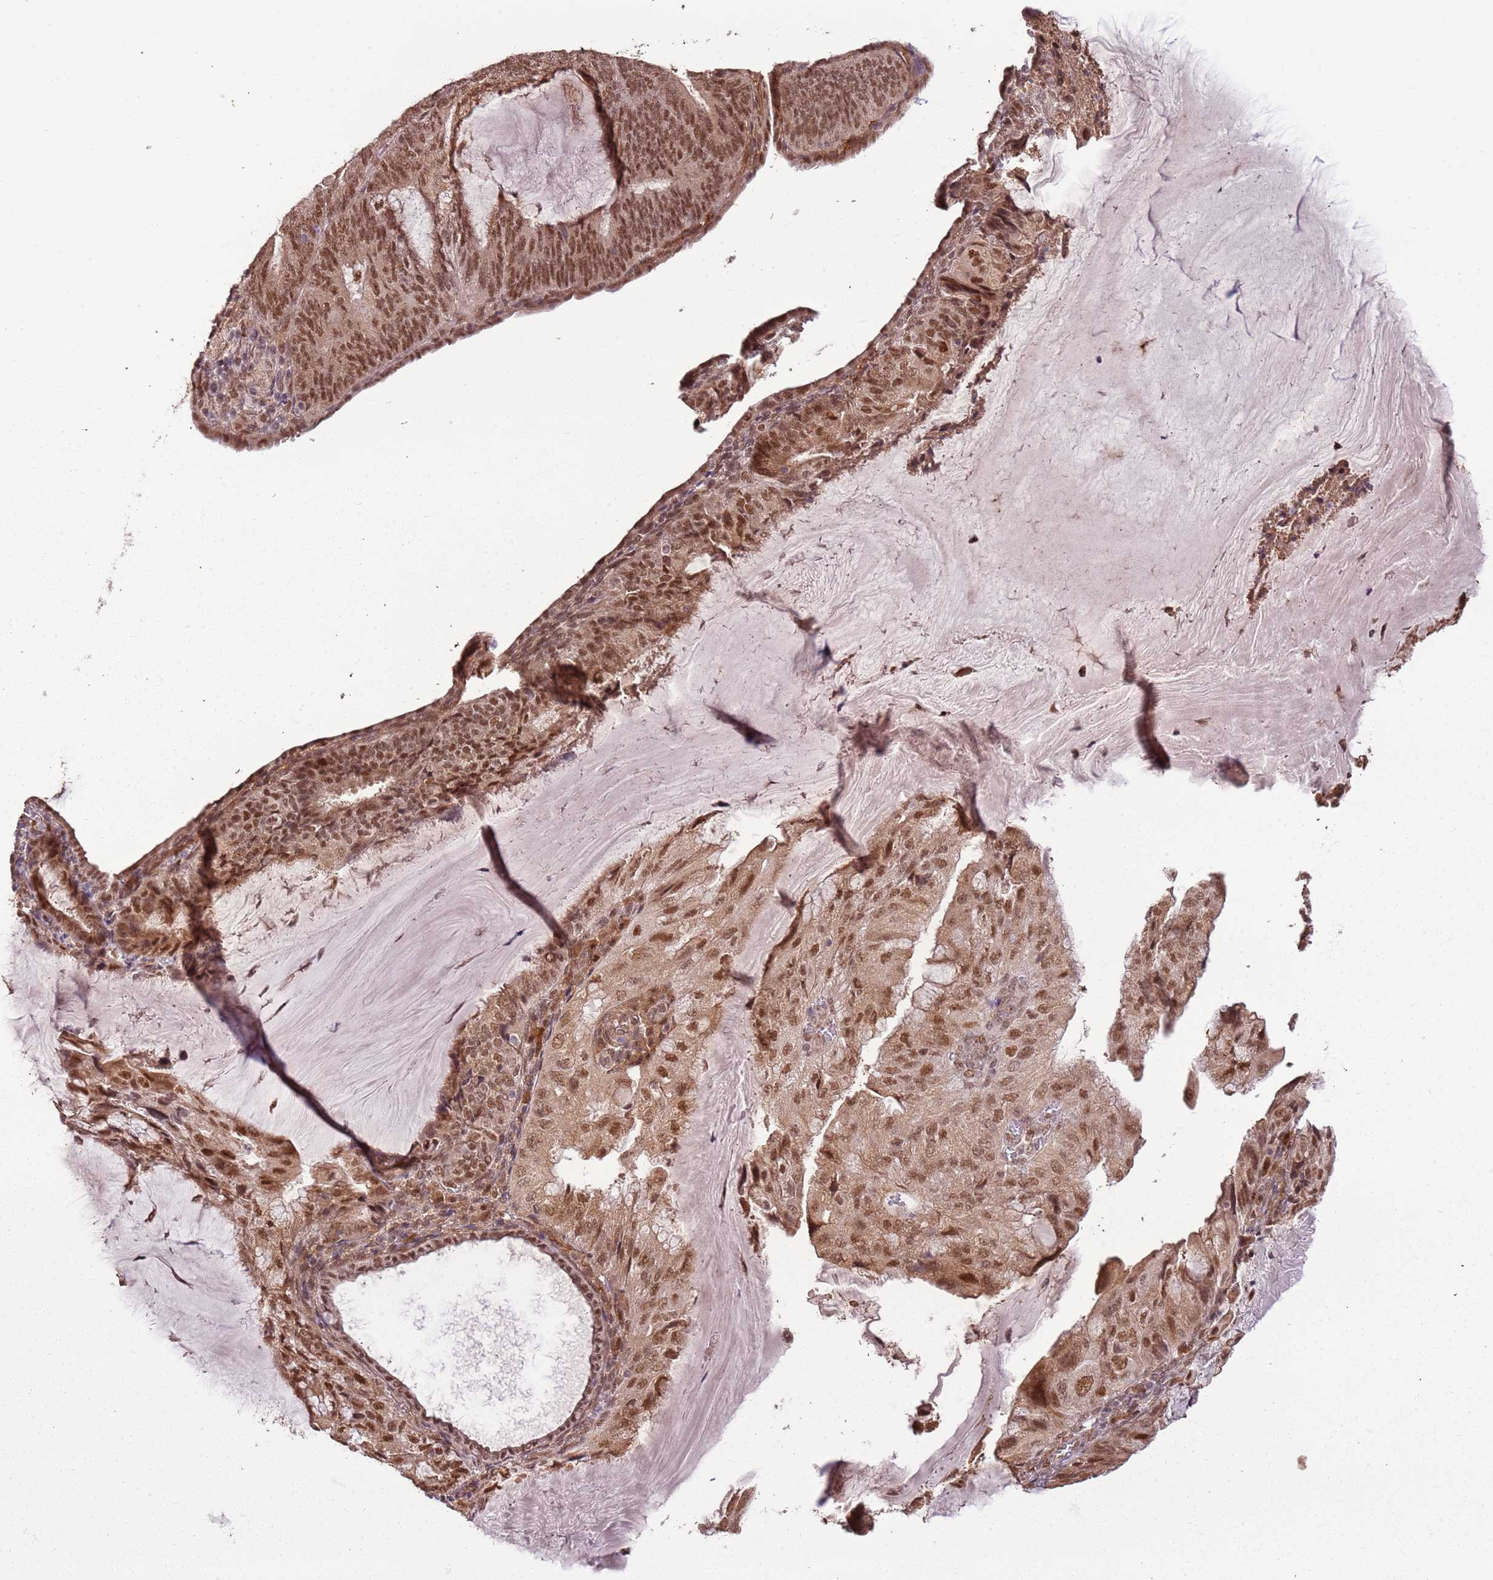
{"staining": {"intensity": "moderate", "quantity": ">75%", "location": "nuclear"}, "tissue": "endometrial cancer", "cell_type": "Tumor cells", "image_type": "cancer", "snomed": [{"axis": "morphology", "description": "Adenocarcinoma, NOS"}, {"axis": "topography", "description": "Endometrium"}], "caption": "A medium amount of moderate nuclear positivity is appreciated in approximately >75% of tumor cells in endometrial cancer (adenocarcinoma) tissue.", "gene": "POLR3H", "patient": {"sex": "female", "age": 81}}